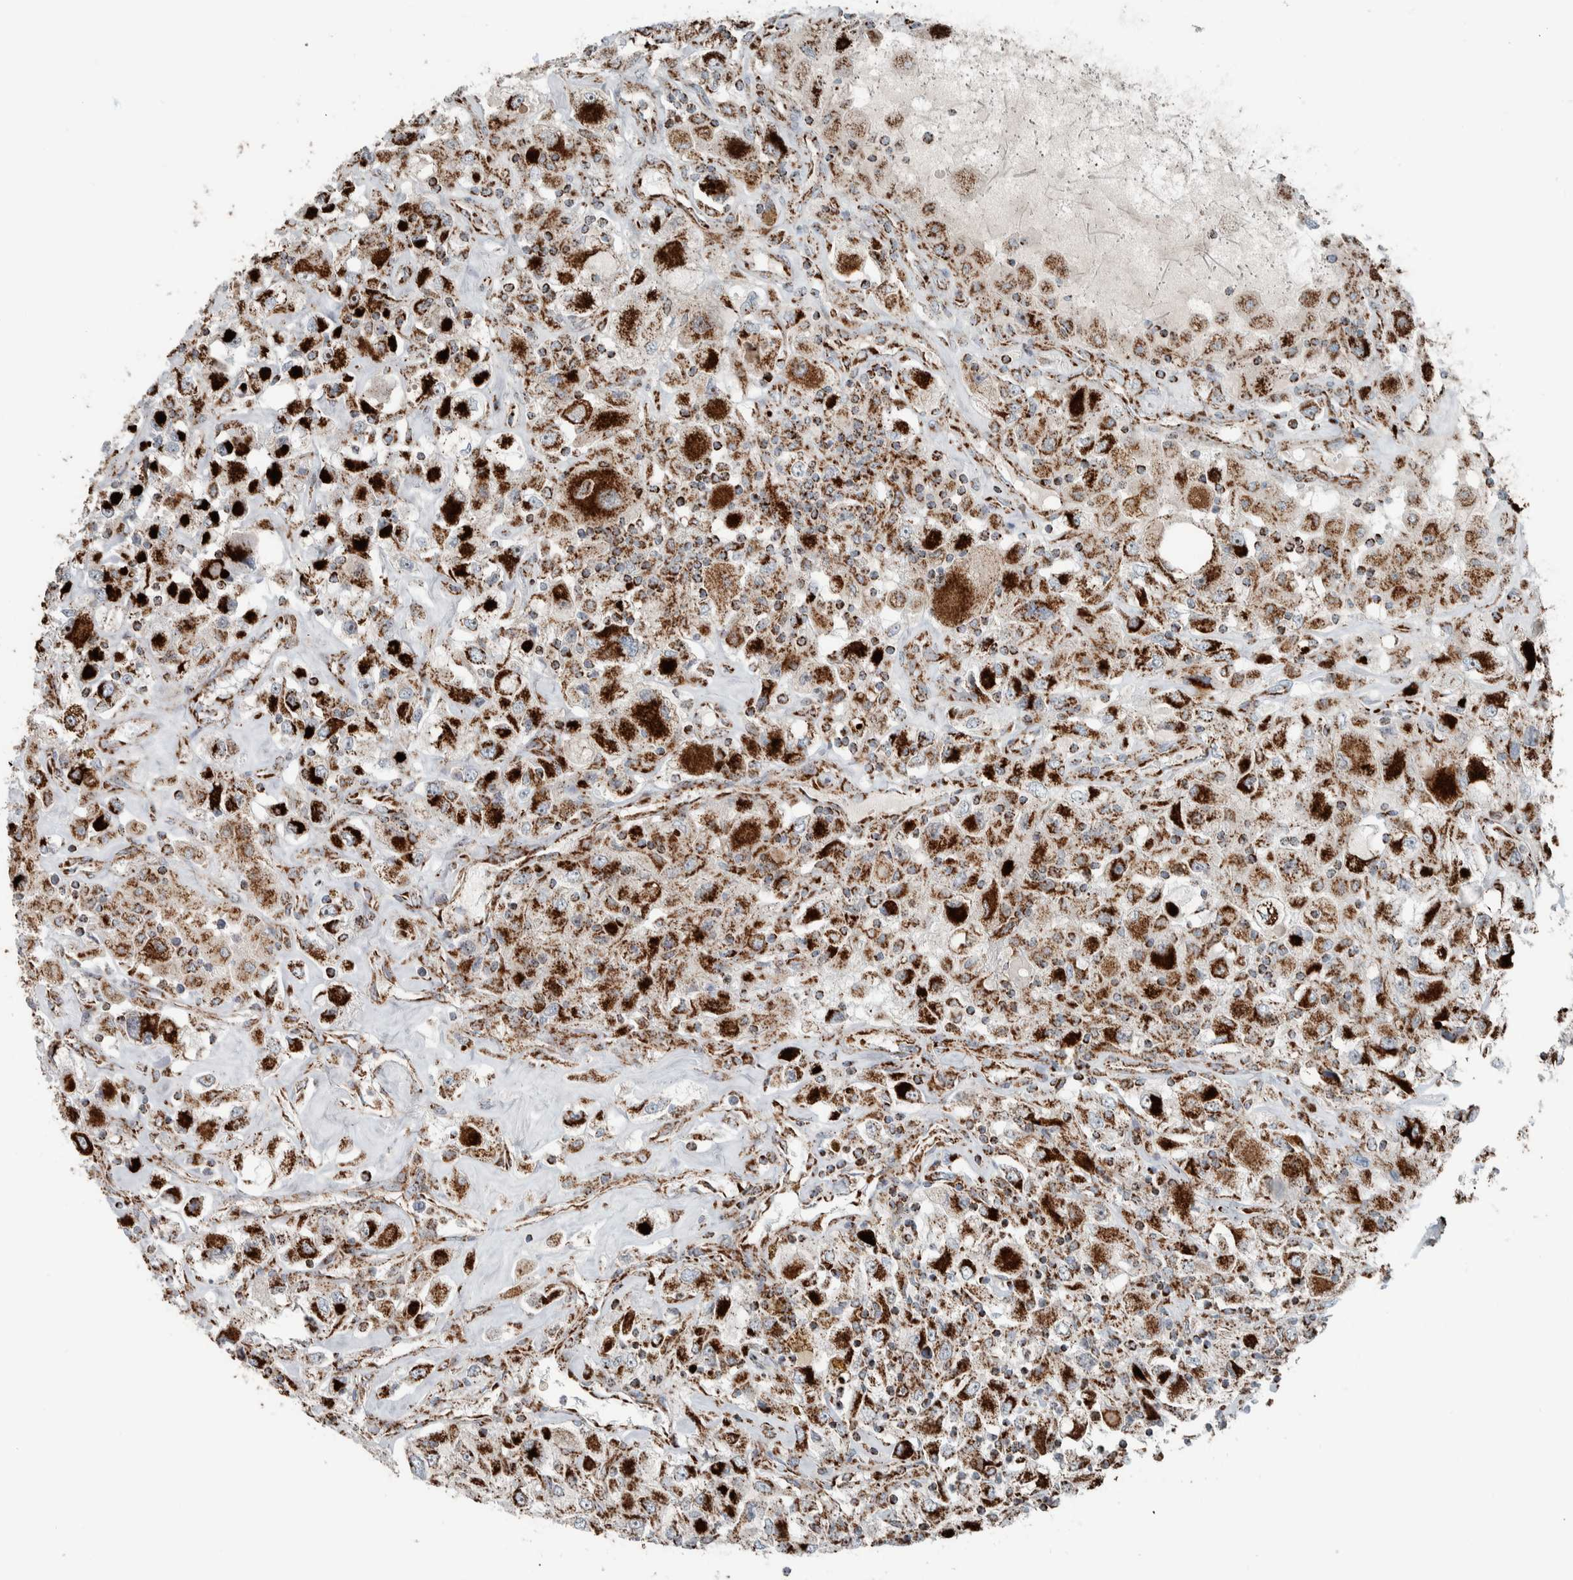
{"staining": {"intensity": "strong", "quantity": ">75%", "location": "cytoplasmic/membranous"}, "tissue": "renal cancer", "cell_type": "Tumor cells", "image_type": "cancer", "snomed": [{"axis": "morphology", "description": "Adenocarcinoma, NOS"}, {"axis": "topography", "description": "Kidney"}], "caption": "Protein analysis of renal cancer tissue demonstrates strong cytoplasmic/membranous staining in approximately >75% of tumor cells.", "gene": "CNTROB", "patient": {"sex": "female", "age": 52}}